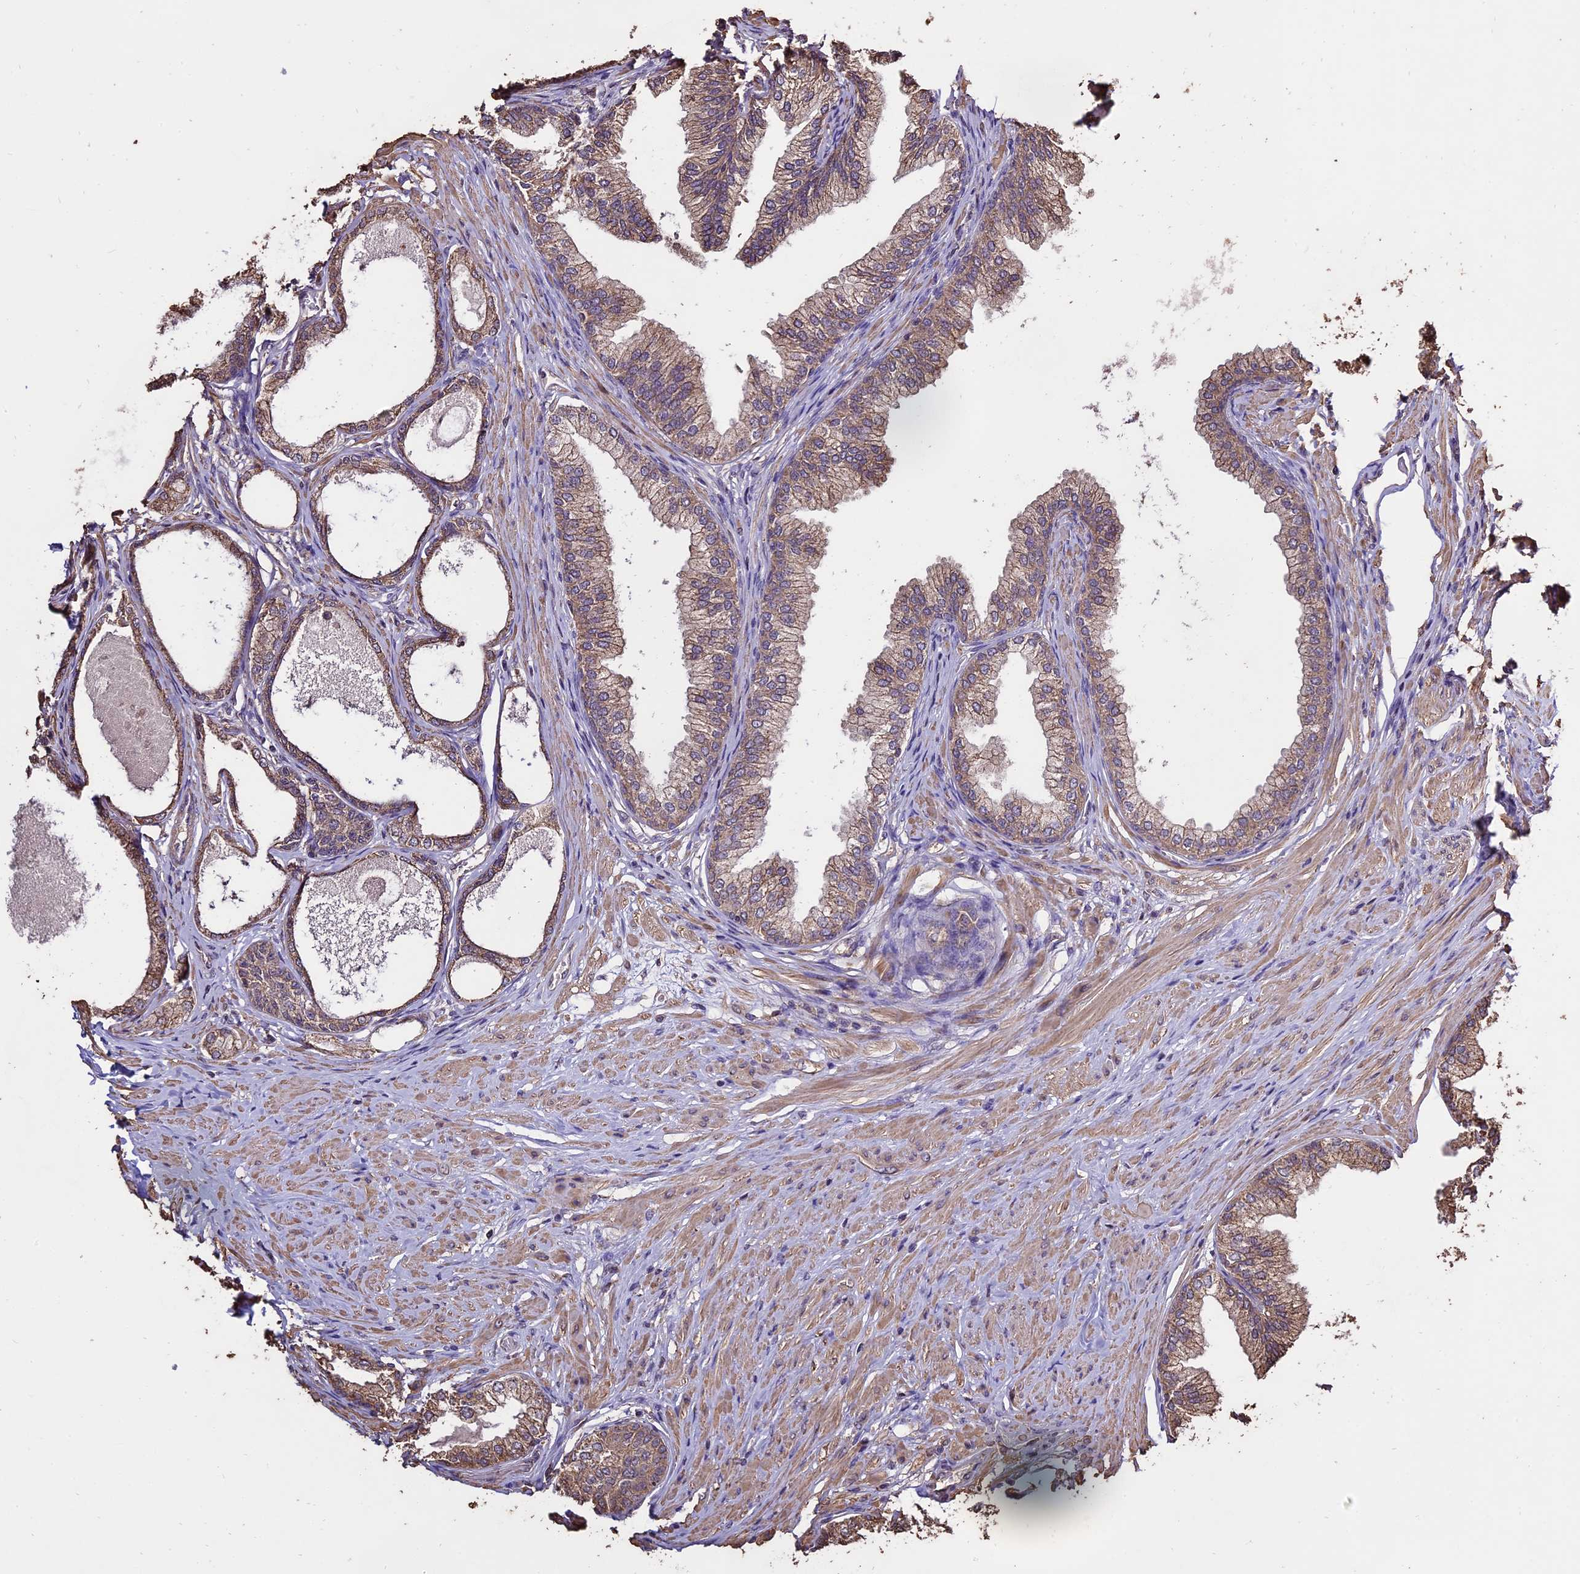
{"staining": {"intensity": "moderate", "quantity": "25%-75%", "location": "cytoplasmic/membranous"}, "tissue": "prostate", "cell_type": "Glandular cells", "image_type": "normal", "snomed": [{"axis": "morphology", "description": "Normal tissue, NOS"}, {"axis": "morphology", "description": "Urothelial carcinoma, Low grade"}, {"axis": "topography", "description": "Urinary bladder"}, {"axis": "topography", "description": "Prostate"}], "caption": "IHC micrograph of benign prostate: prostate stained using immunohistochemistry (IHC) demonstrates medium levels of moderate protein expression localized specifically in the cytoplasmic/membranous of glandular cells, appearing as a cytoplasmic/membranous brown color.", "gene": "PGPEP1L", "patient": {"sex": "male", "age": 60}}